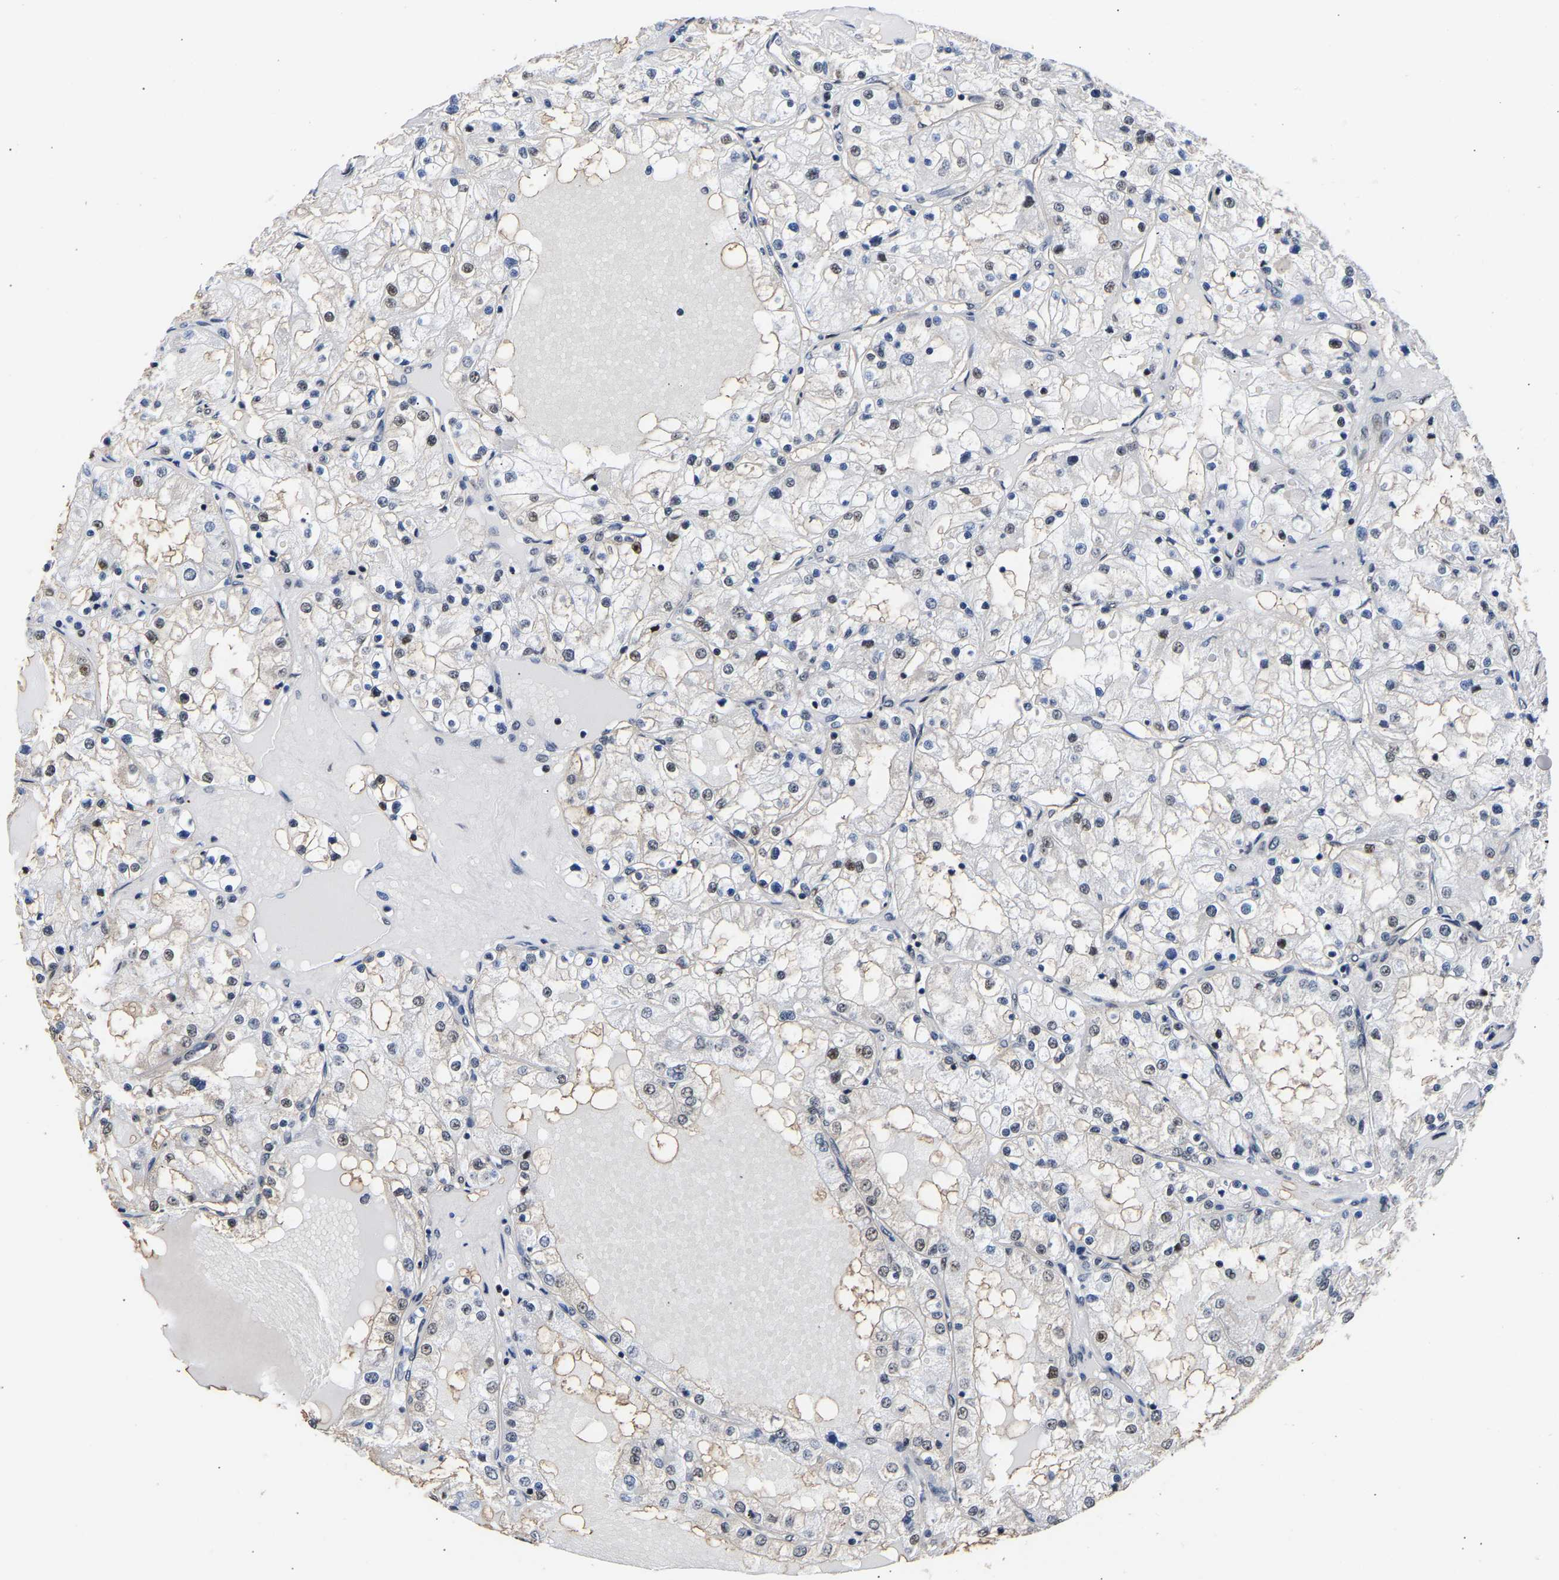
{"staining": {"intensity": "moderate", "quantity": "<25%", "location": "nuclear"}, "tissue": "renal cancer", "cell_type": "Tumor cells", "image_type": "cancer", "snomed": [{"axis": "morphology", "description": "Adenocarcinoma, NOS"}, {"axis": "topography", "description": "Kidney"}], "caption": "Protein expression analysis of human renal adenocarcinoma reveals moderate nuclear staining in about <25% of tumor cells. (DAB (3,3'-diaminobenzidine) IHC, brown staining for protein, blue staining for nuclei).", "gene": "PTRHD1", "patient": {"sex": "male", "age": 68}}